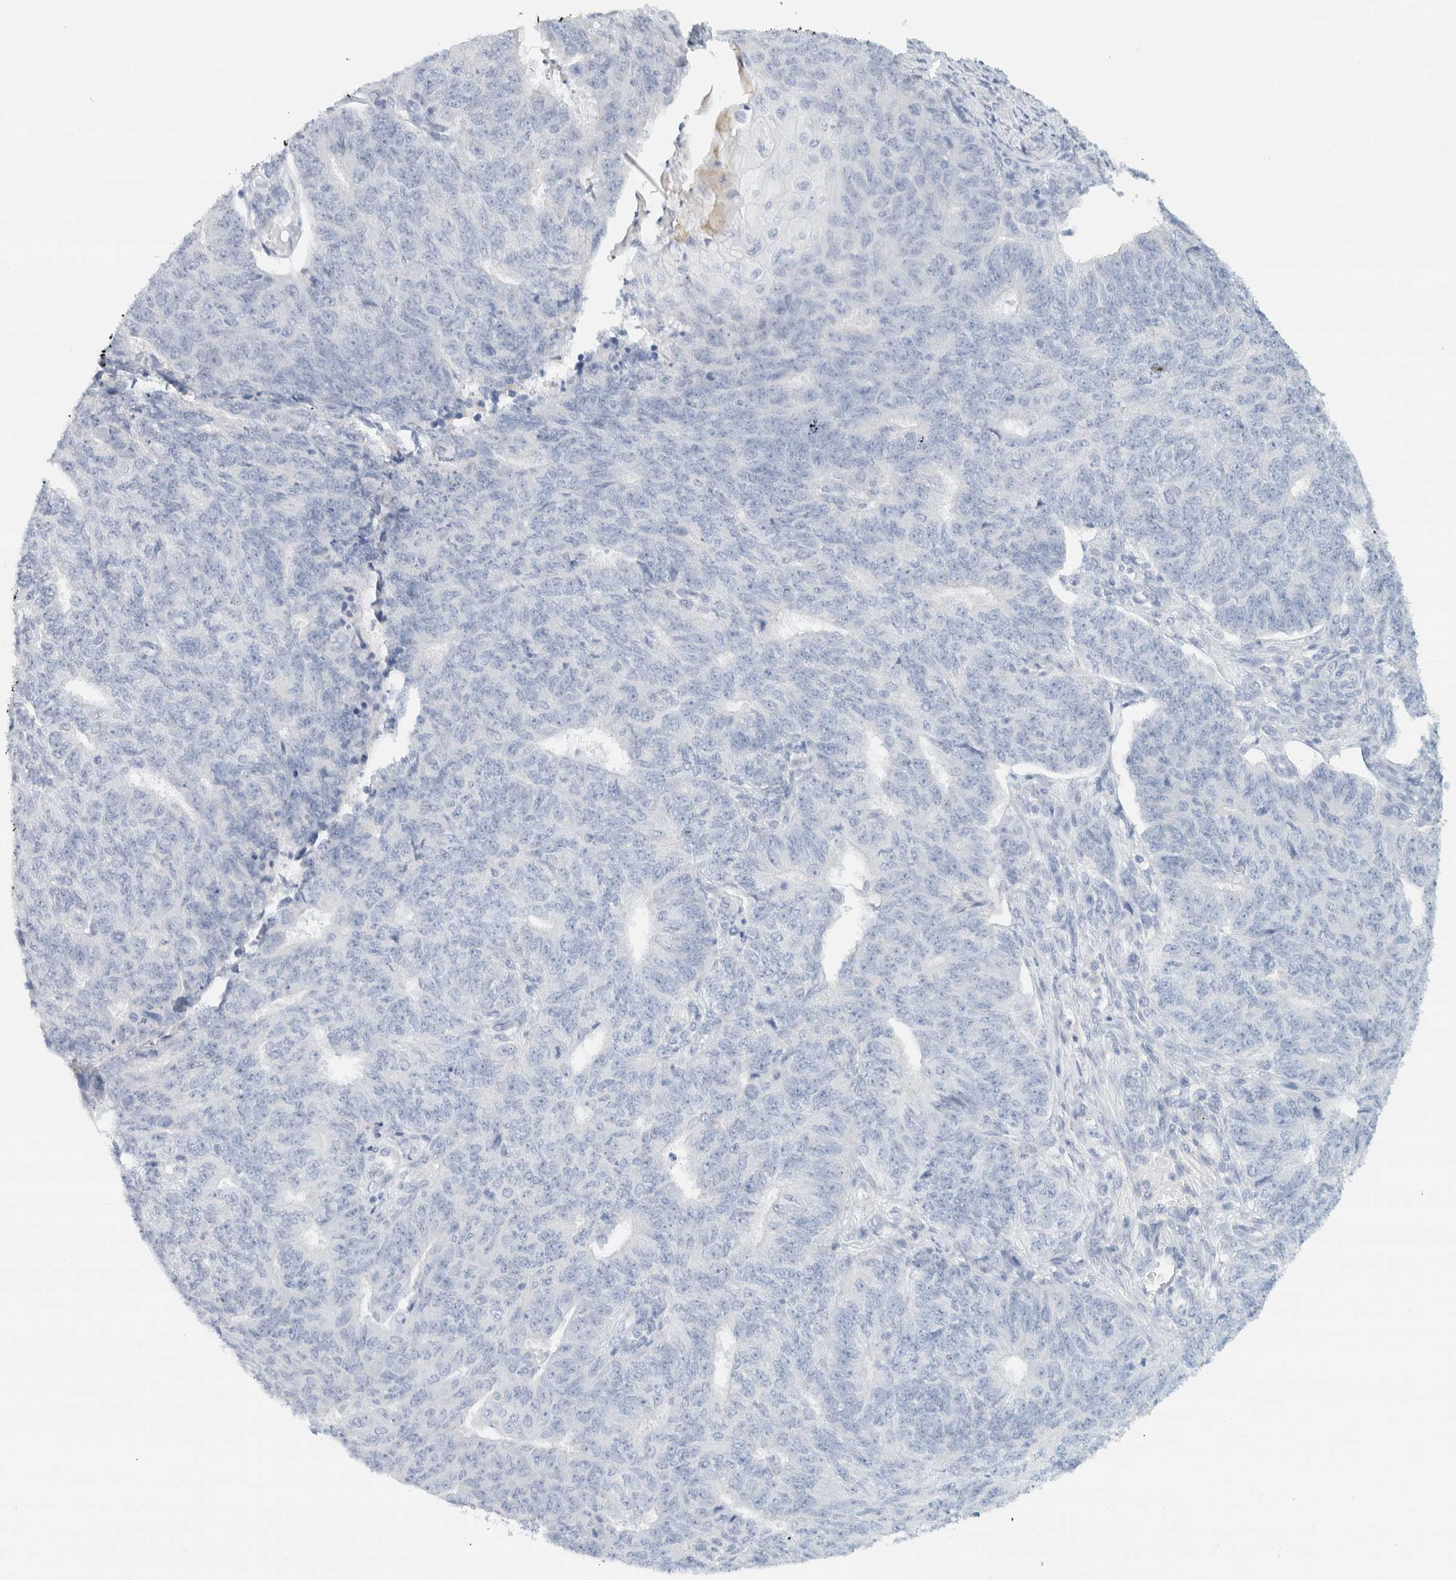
{"staining": {"intensity": "negative", "quantity": "none", "location": "none"}, "tissue": "endometrial cancer", "cell_type": "Tumor cells", "image_type": "cancer", "snomed": [{"axis": "morphology", "description": "Adenocarcinoma, NOS"}, {"axis": "topography", "description": "Endometrium"}], "caption": "Human adenocarcinoma (endometrial) stained for a protein using immunohistochemistry (IHC) demonstrates no staining in tumor cells.", "gene": "ALOX12B", "patient": {"sex": "female", "age": 32}}